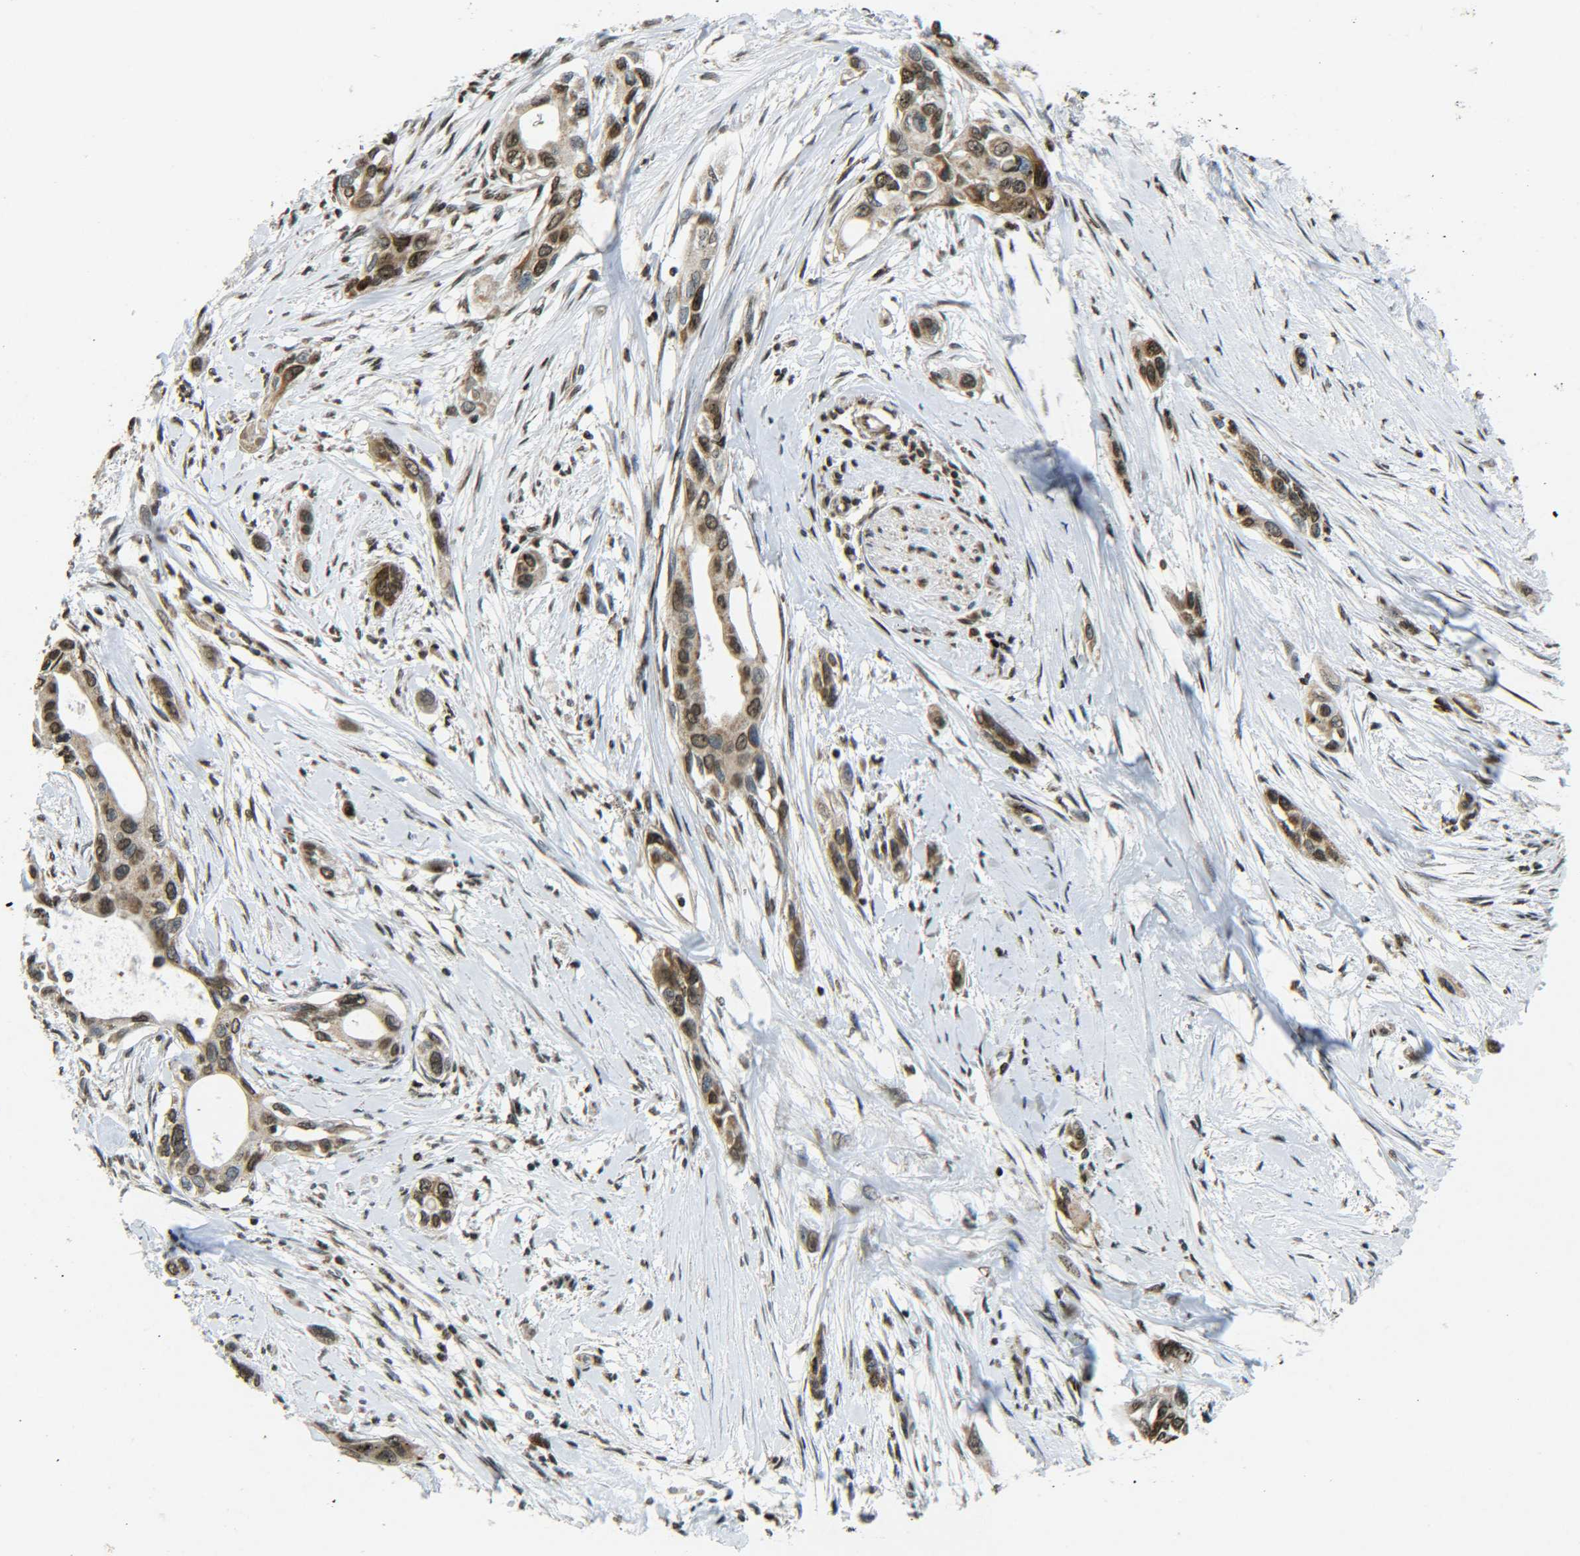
{"staining": {"intensity": "moderate", "quantity": ">75%", "location": "cytoplasmic/membranous,nuclear"}, "tissue": "pancreatic cancer", "cell_type": "Tumor cells", "image_type": "cancer", "snomed": [{"axis": "morphology", "description": "Adenocarcinoma, NOS"}, {"axis": "topography", "description": "Pancreas"}], "caption": "Immunohistochemistry (IHC) image of human pancreatic cancer (adenocarcinoma) stained for a protein (brown), which displays medium levels of moderate cytoplasmic/membranous and nuclear staining in approximately >75% of tumor cells.", "gene": "NEUROG2", "patient": {"sex": "female", "age": 60}}